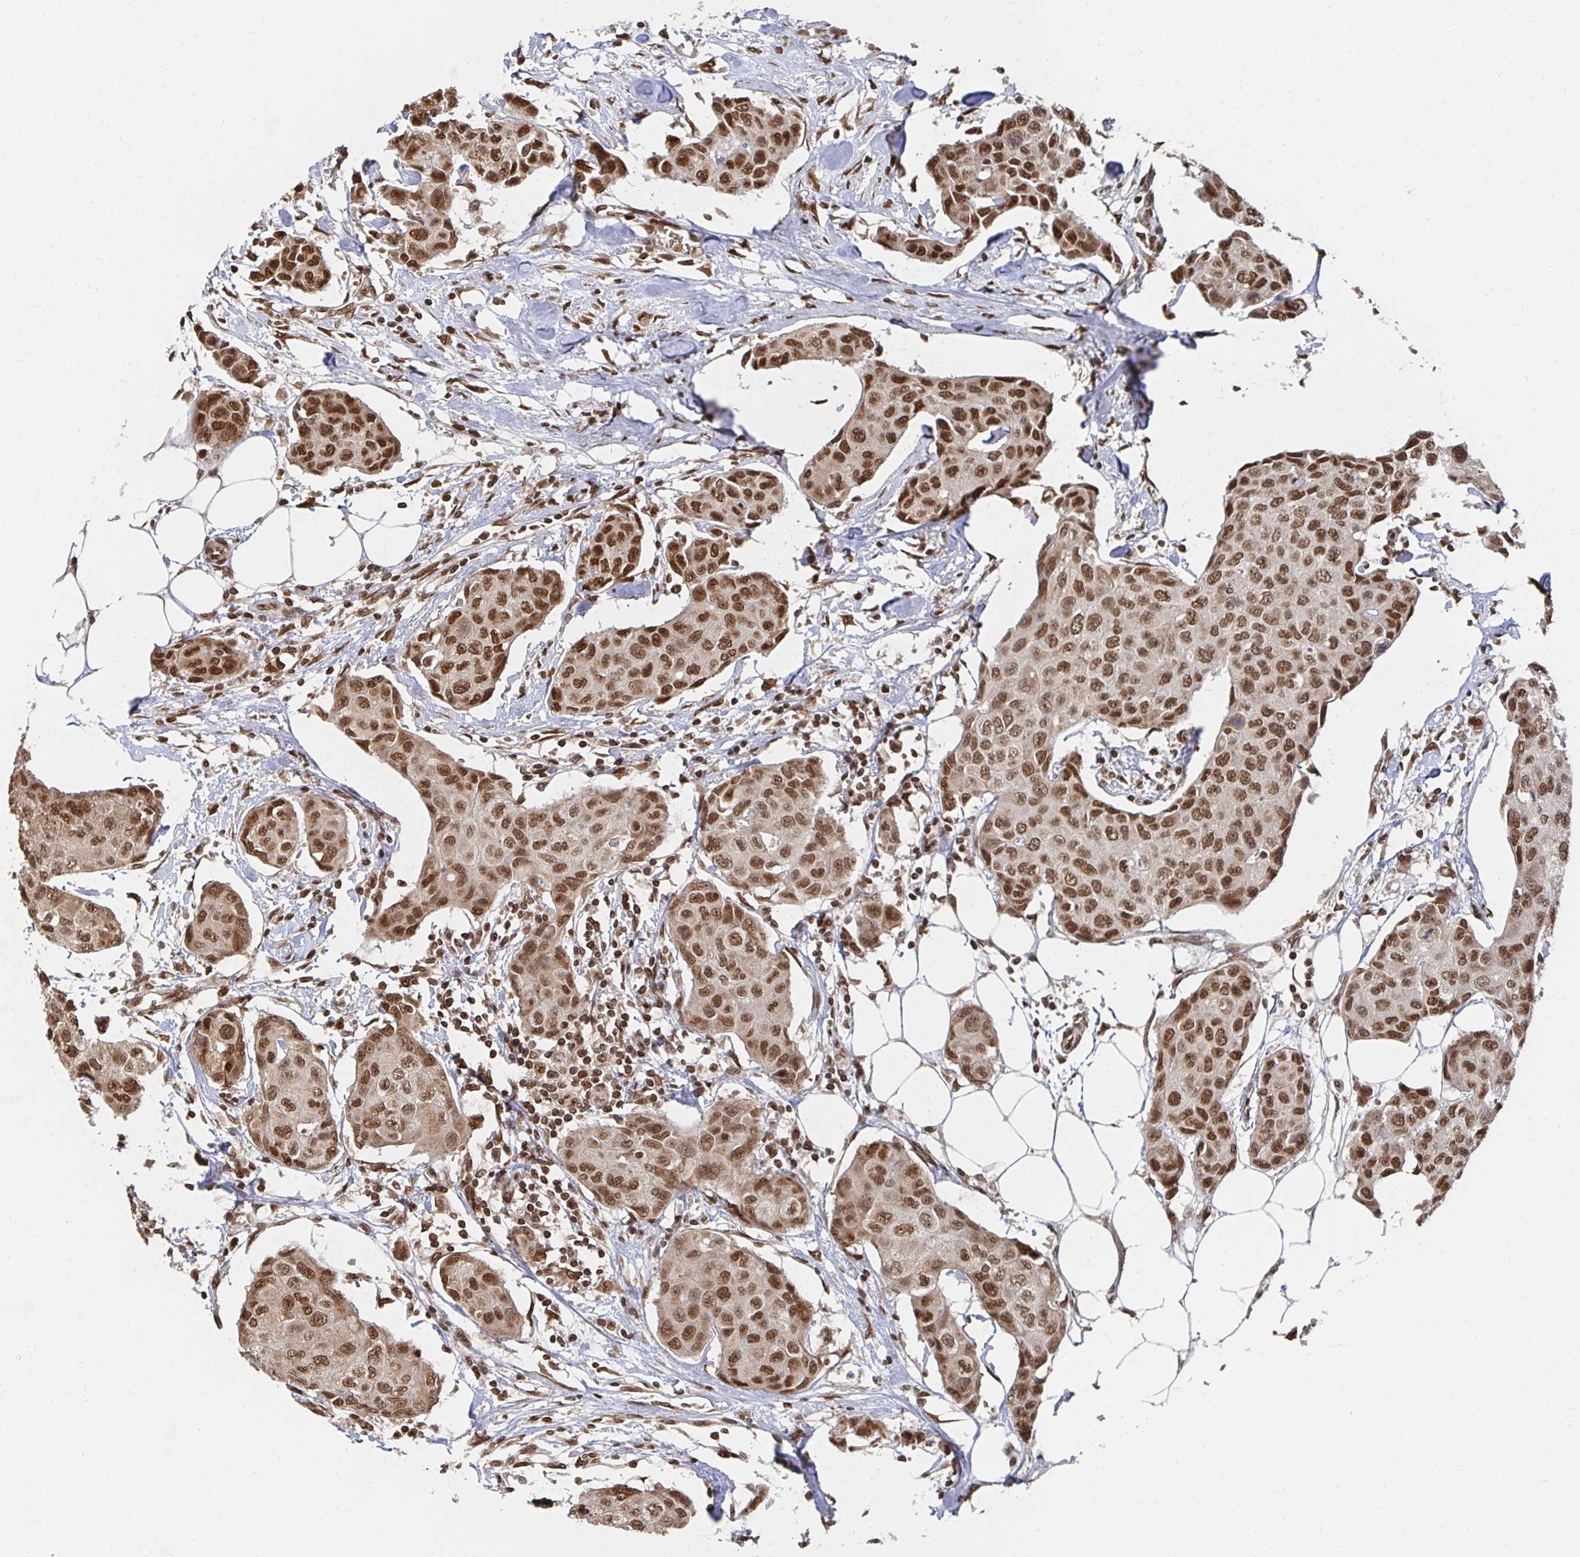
{"staining": {"intensity": "moderate", "quantity": ">75%", "location": "nuclear"}, "tissue": "breast cancer", "cell_type": "Tumor cells", "image_type": "cancer", "snomed": [{"axis": "morphology", "description": "Duct carcinoma"}, {"axis": "topography", "description": "Breast"}, {"axis": "topography", "description": "Lymph node"}], "caption": "There is medium levels of moderate nuclear expression in tumor cells of breast invasive ductal carcinoma, as demonstrated by immunohistochemical staining (brown color).", "gene": "GTF3C6", "patient": {"sex": "female", "age": 80}}